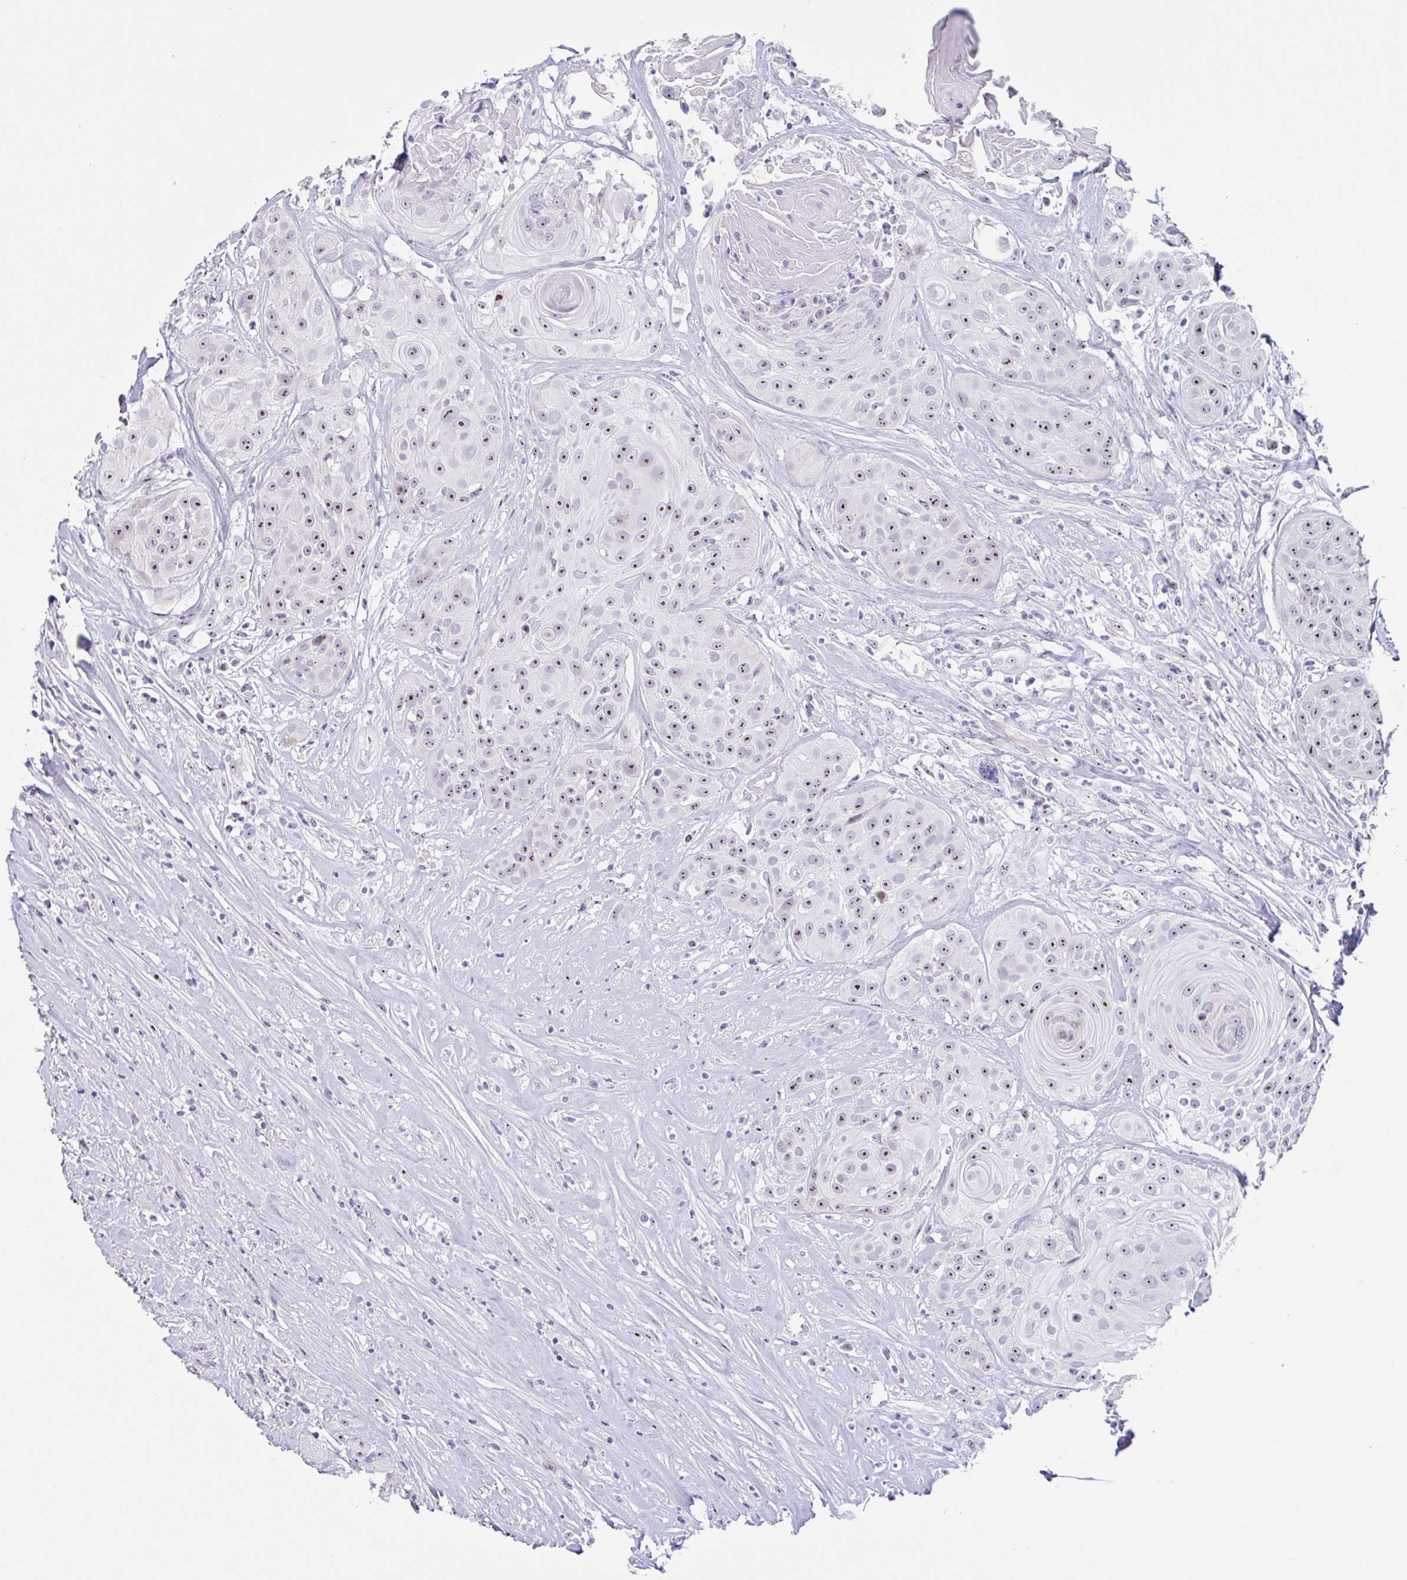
{"staining": {"intensity": "moderate", "quantity": ">75%", "location": "nuclear"}, "tissue": "head and neck cancer", "cell_type": "Tumor cells", "image_type": "cancer", "snomed": [{"axis": "morphology", "description": "Squamous cell carcinoma, NOS"}, {"axis": "topography", "description": "Head-Neck"}], "caption": "The image exhibits staining of head and neck cancer (squamous cell carcinoma), revealing moderate nuclear protein expression (brown color) within tumor cells.", "gene": "LENG9", "patient": {"sex": "male", "age": 83}}